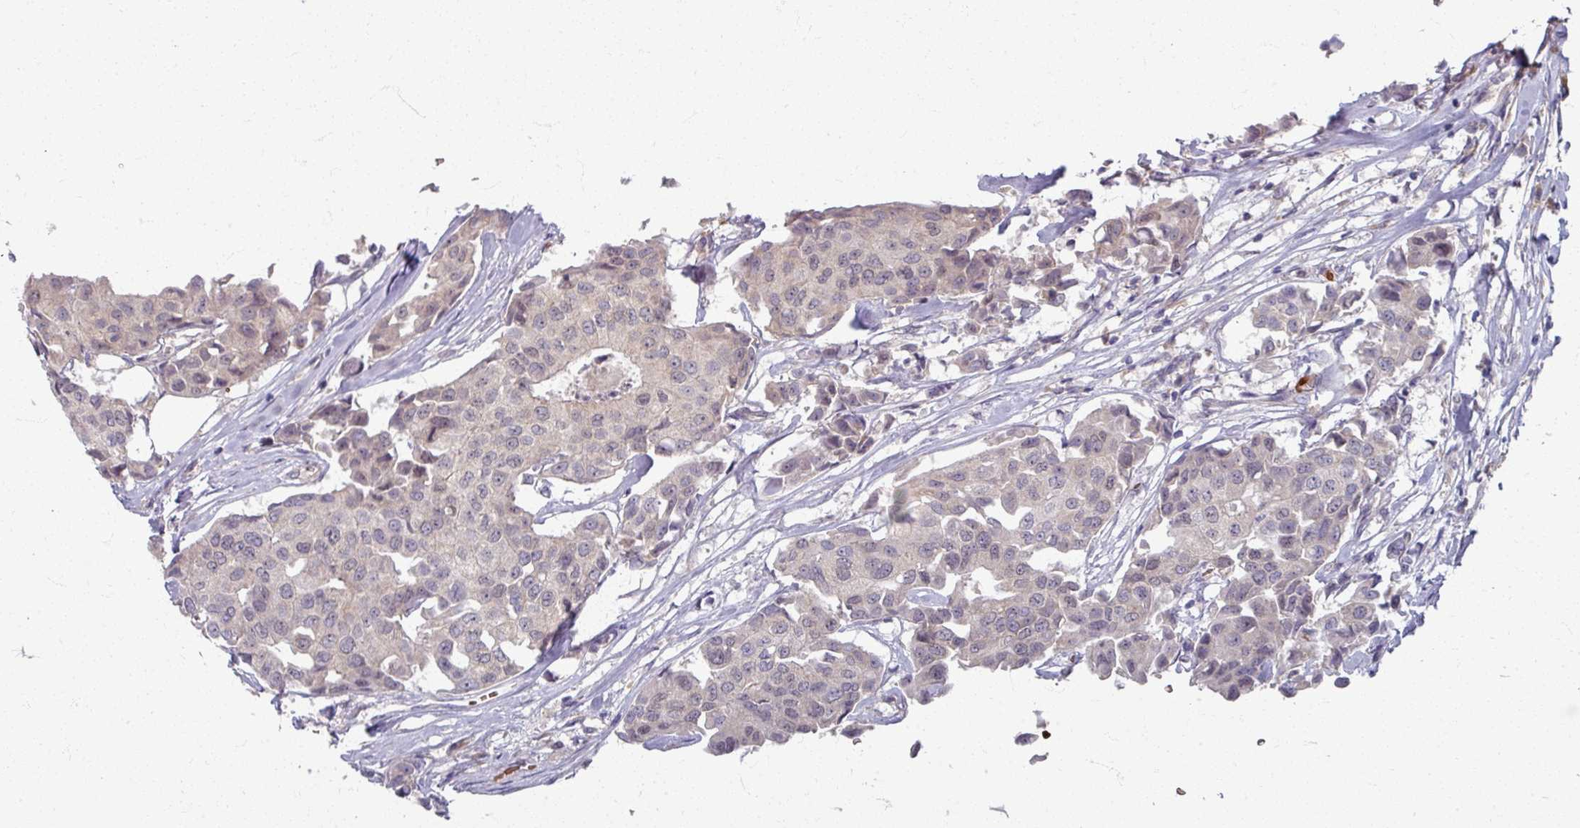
{"staining": {"intensity": "negative", "quantity": "none", "location": "none"}, "tissue": "breast cancer", "cell_type": "Tumor cells", "image_type": "cancer", "snomed": [{"axis": "morphology", "description": "Duct carcinoma"}, {"axis": "topography", "description": "Breast"}], "caption": "IHC of human breast cancer displays no staining in tumor cells.", "gene": "KMT5C", "patient": {"sex": "female", "age": 80}}